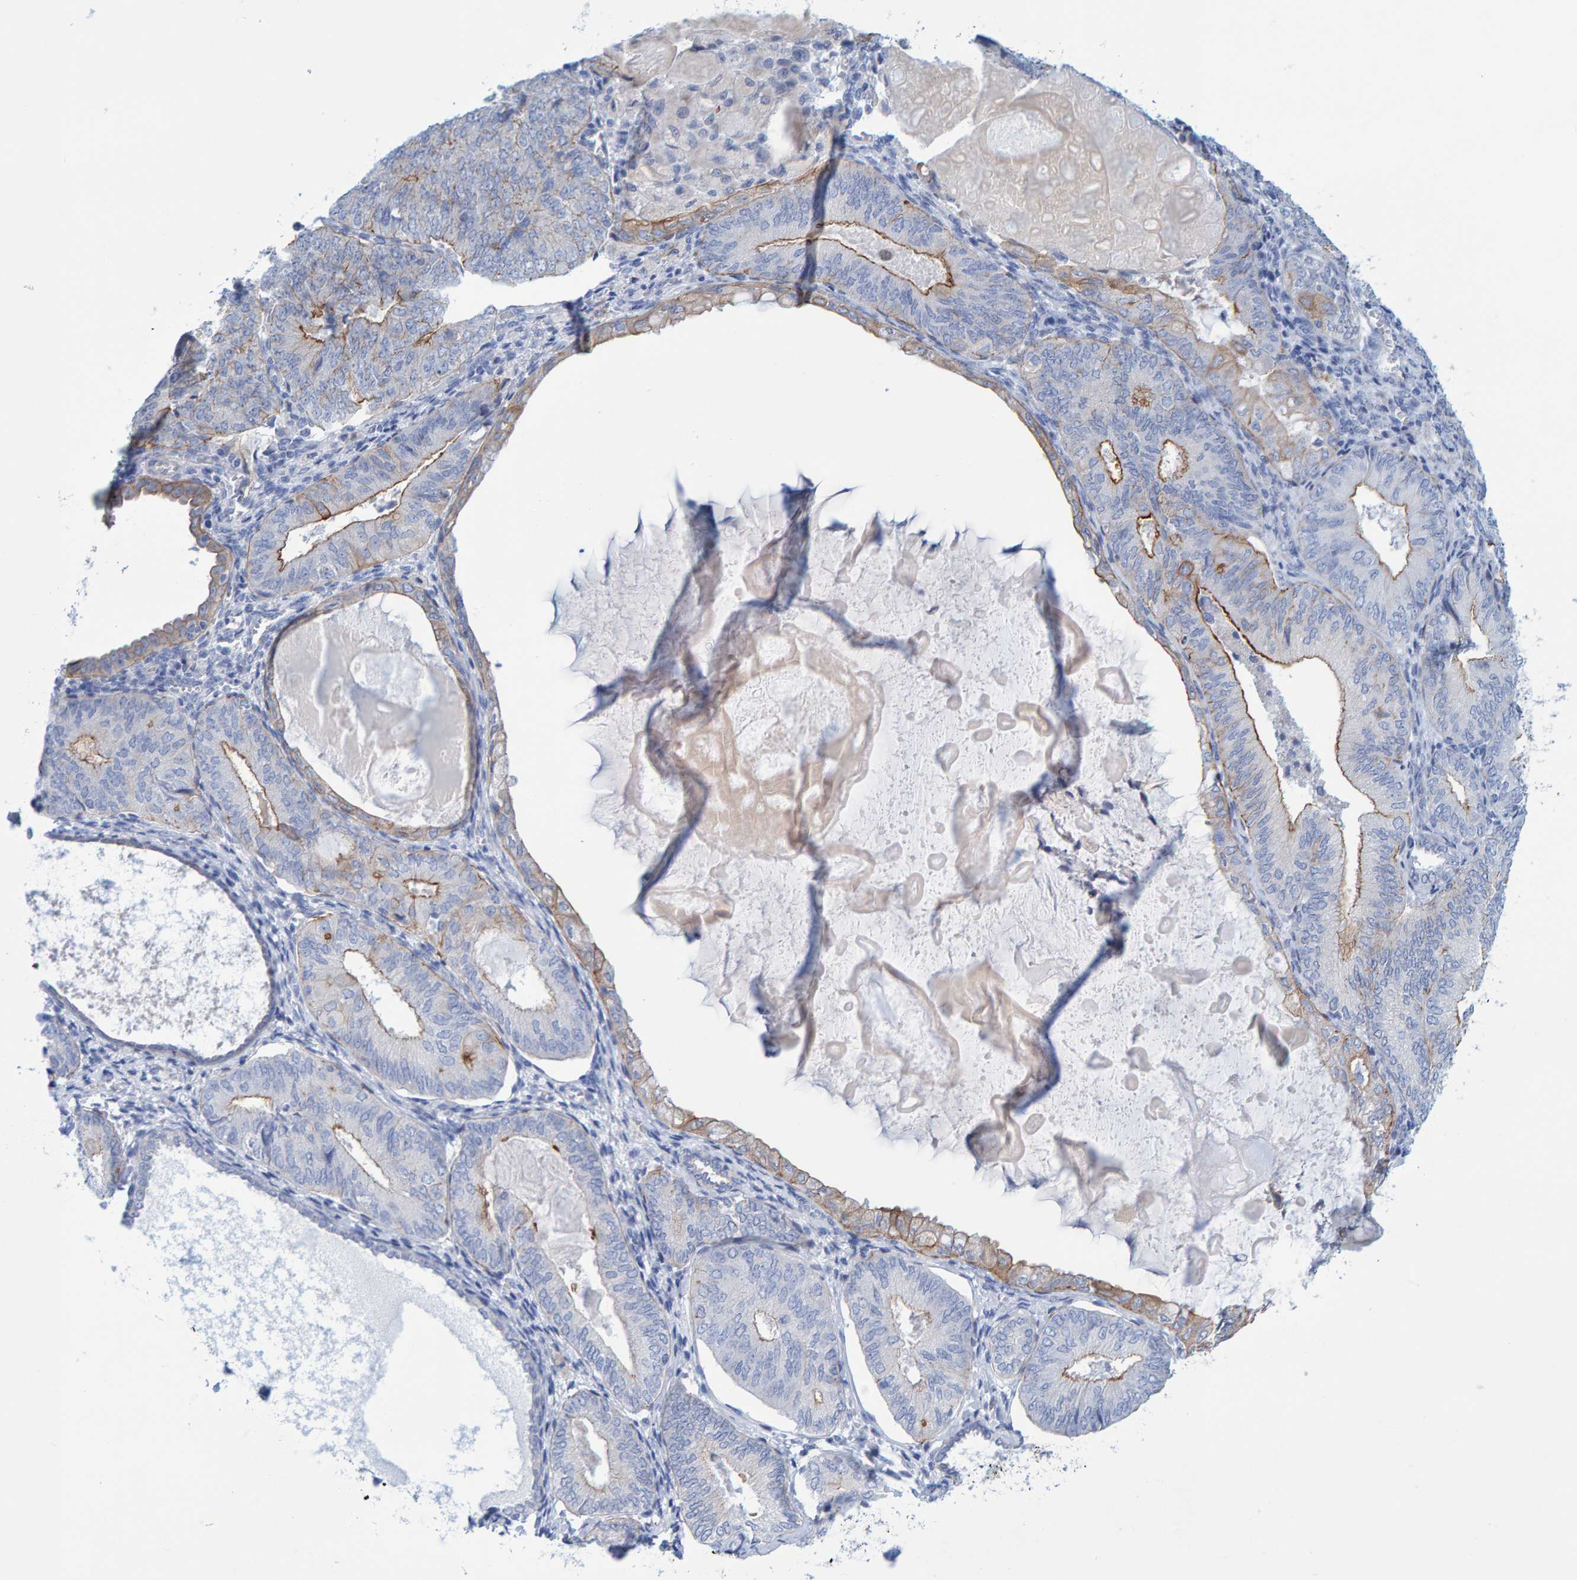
{"staining": {"intensity": "moderate", "quantity": "25%-75%", "location": "cytoplasmic/membranous"}, "tissue": "endometrial cancer", "cell_type": "Tumor cells", "image_type": "cancer", "snomed": [{"axis": "morphology", "description": "Adenocarcinoma, NOS"}, {"axis": "topography", "description": "Endometrium"}], "caption": "Protein staining of endometrial adenocarcinoma tissue reveals moderate cytoplasmic/membranous positivity in approximately 25%-75% of tumor cells. Using DAB (brown) and hematoxylin (blue) stains, captured at high magnification using brightfield microscopy.", "gene": "JAKMIP3", "patient": {"sex": "female", "age": 81}}